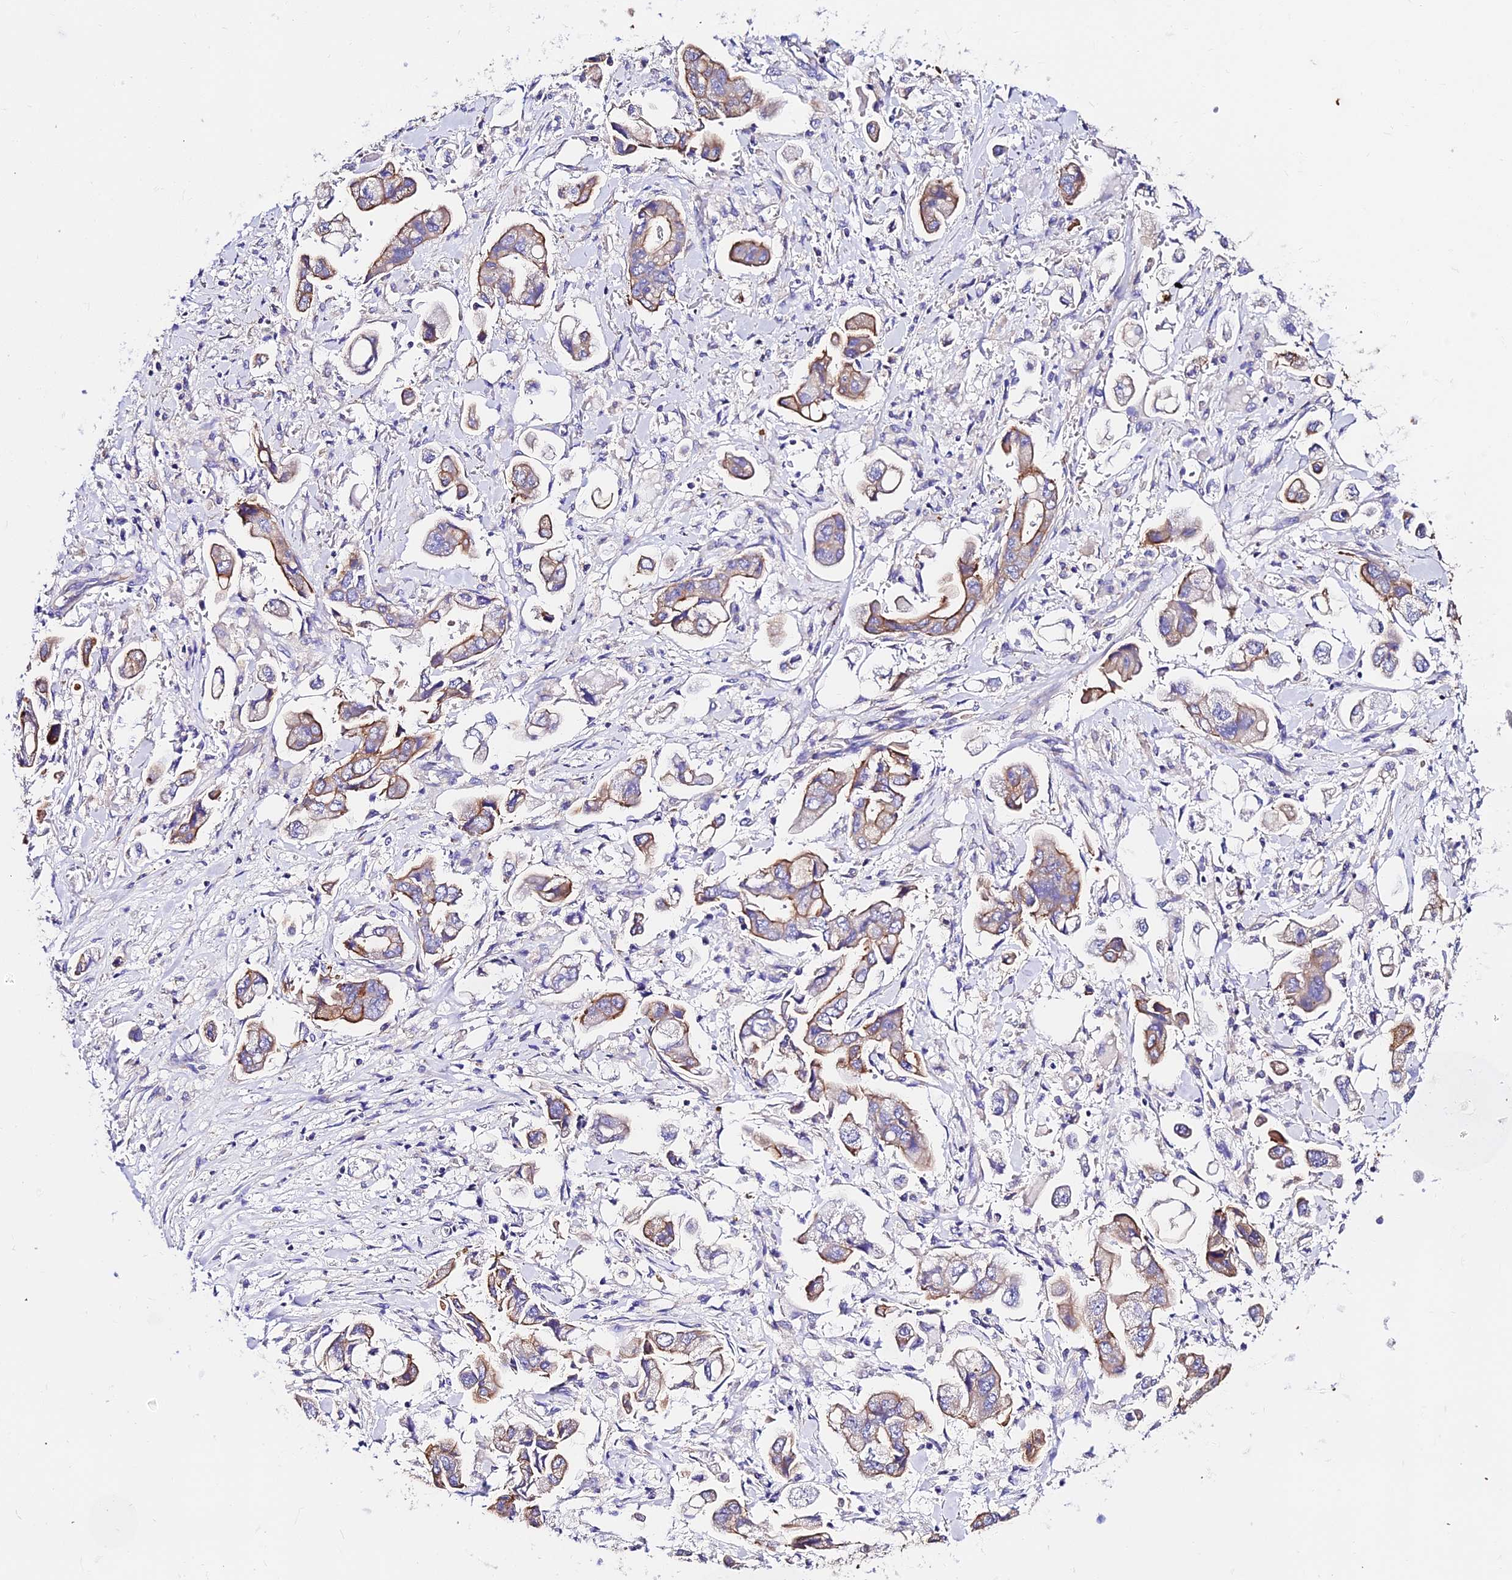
{"staining": {"intensity": "weak", "quantity": "25%-75%", "location": "cytoplasmic/membranous"}, "tissue": "stomach cancer", "cell_type": "Tumor cells", "image_type": "cancer", "snomed": [{"axis": "morphology", "description": "Adenocarcinoma, NOS"}, {"axis": "topography", "description": "Stomach"}], "caption": "Immunohistochemistry (IHC) micrograph of human stomach cancer (adenocarcinoma) stained for a protein (brown), which shows low levels of weak cytoplasmic/membranous staining in about 25%-75% of tumor cells.", "gene": "DAW1", "patient": {"sex": "male", "age": 62}}